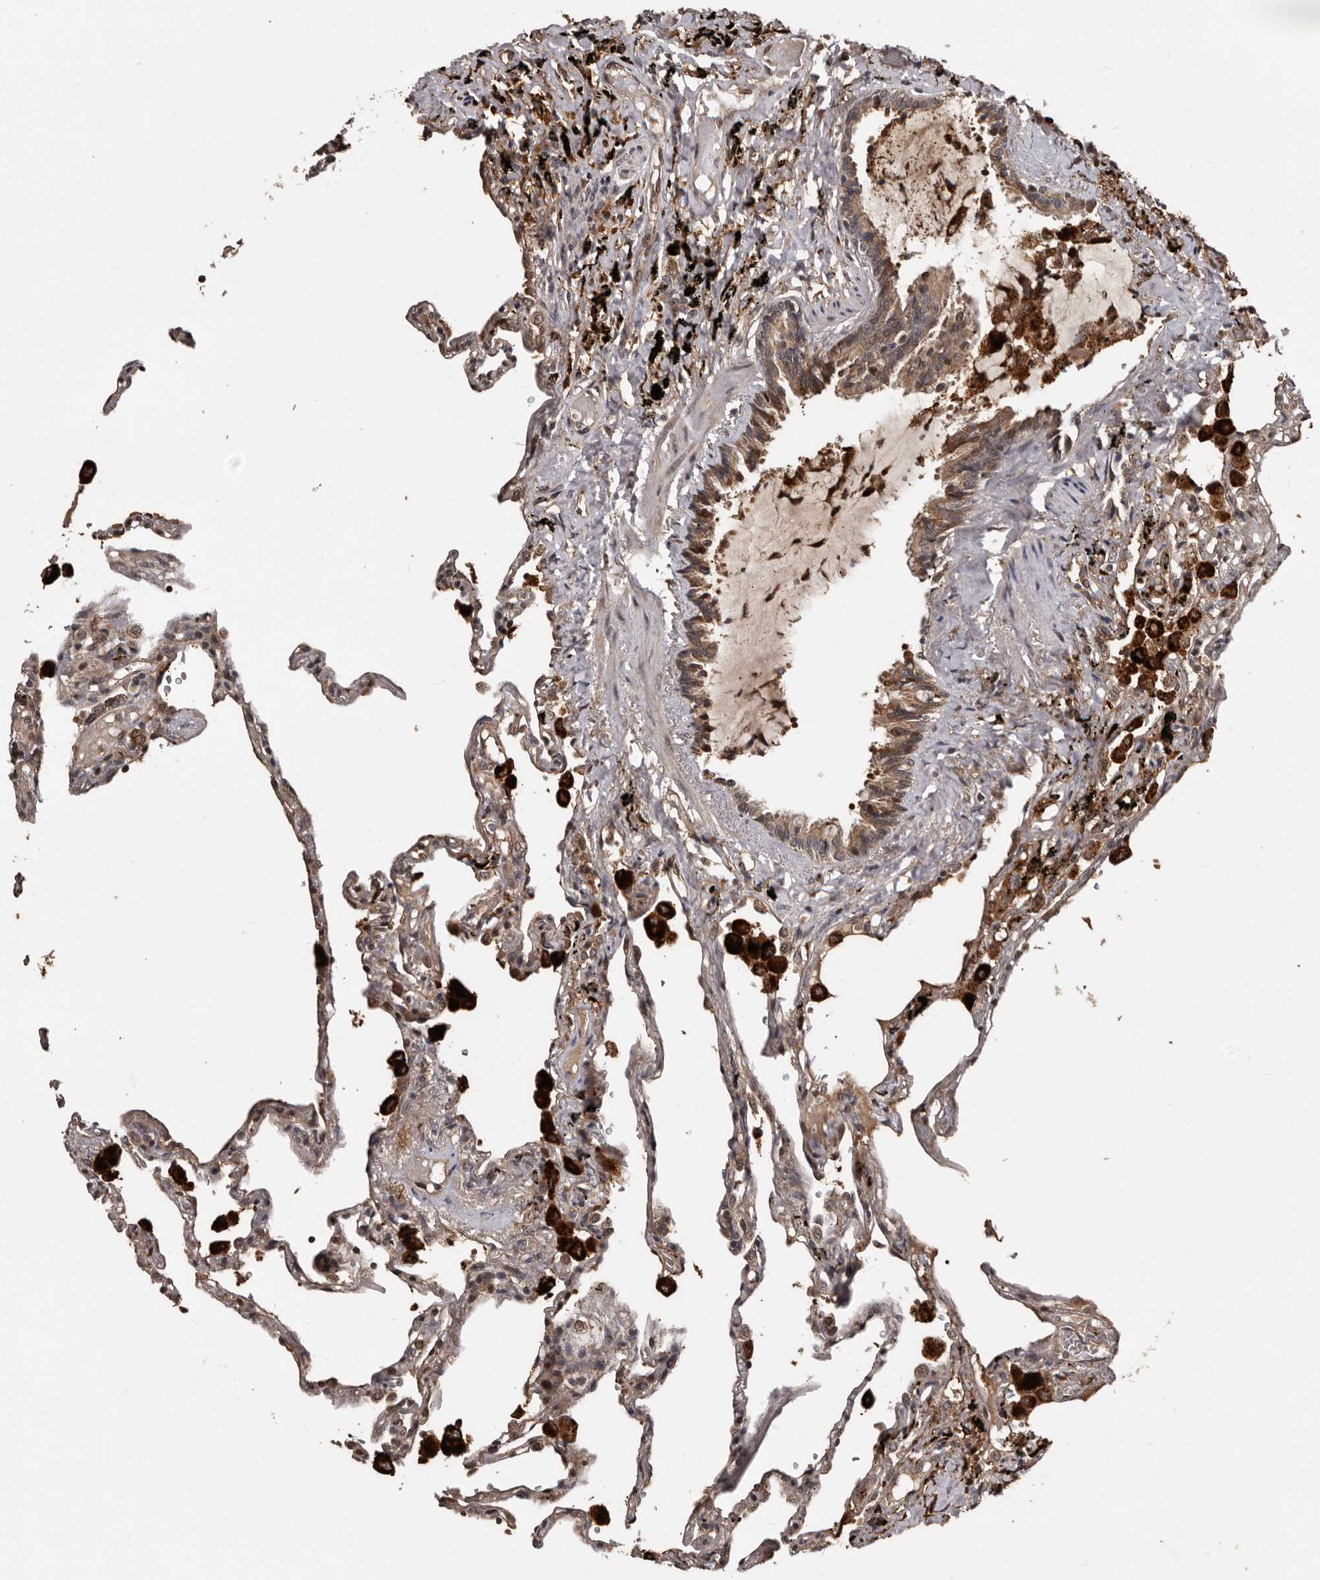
{"staining": {"intensity": "weak", "quantity": "25%-75%", "location": "cytoplasmic/membranous"}, "tissue": "lung", "cell_type": "Alveolar cells", "image_type": "normal", "snomed": [{"axis": "morphology", "description": "Normal tissue, NOS"}, {"axis": "topography", "description": "Lung"}], "caption": "Lung was stained to show a protein in brown. There is low levels of weak cytoplasmic/membranous positivity in about 25%-75% of alveolar cells. (DAB IHC, brown staining for protein, blue staining for nuclei).", "gene": "SERTAD4", "patient": {"sex": "male", "age": 59}}